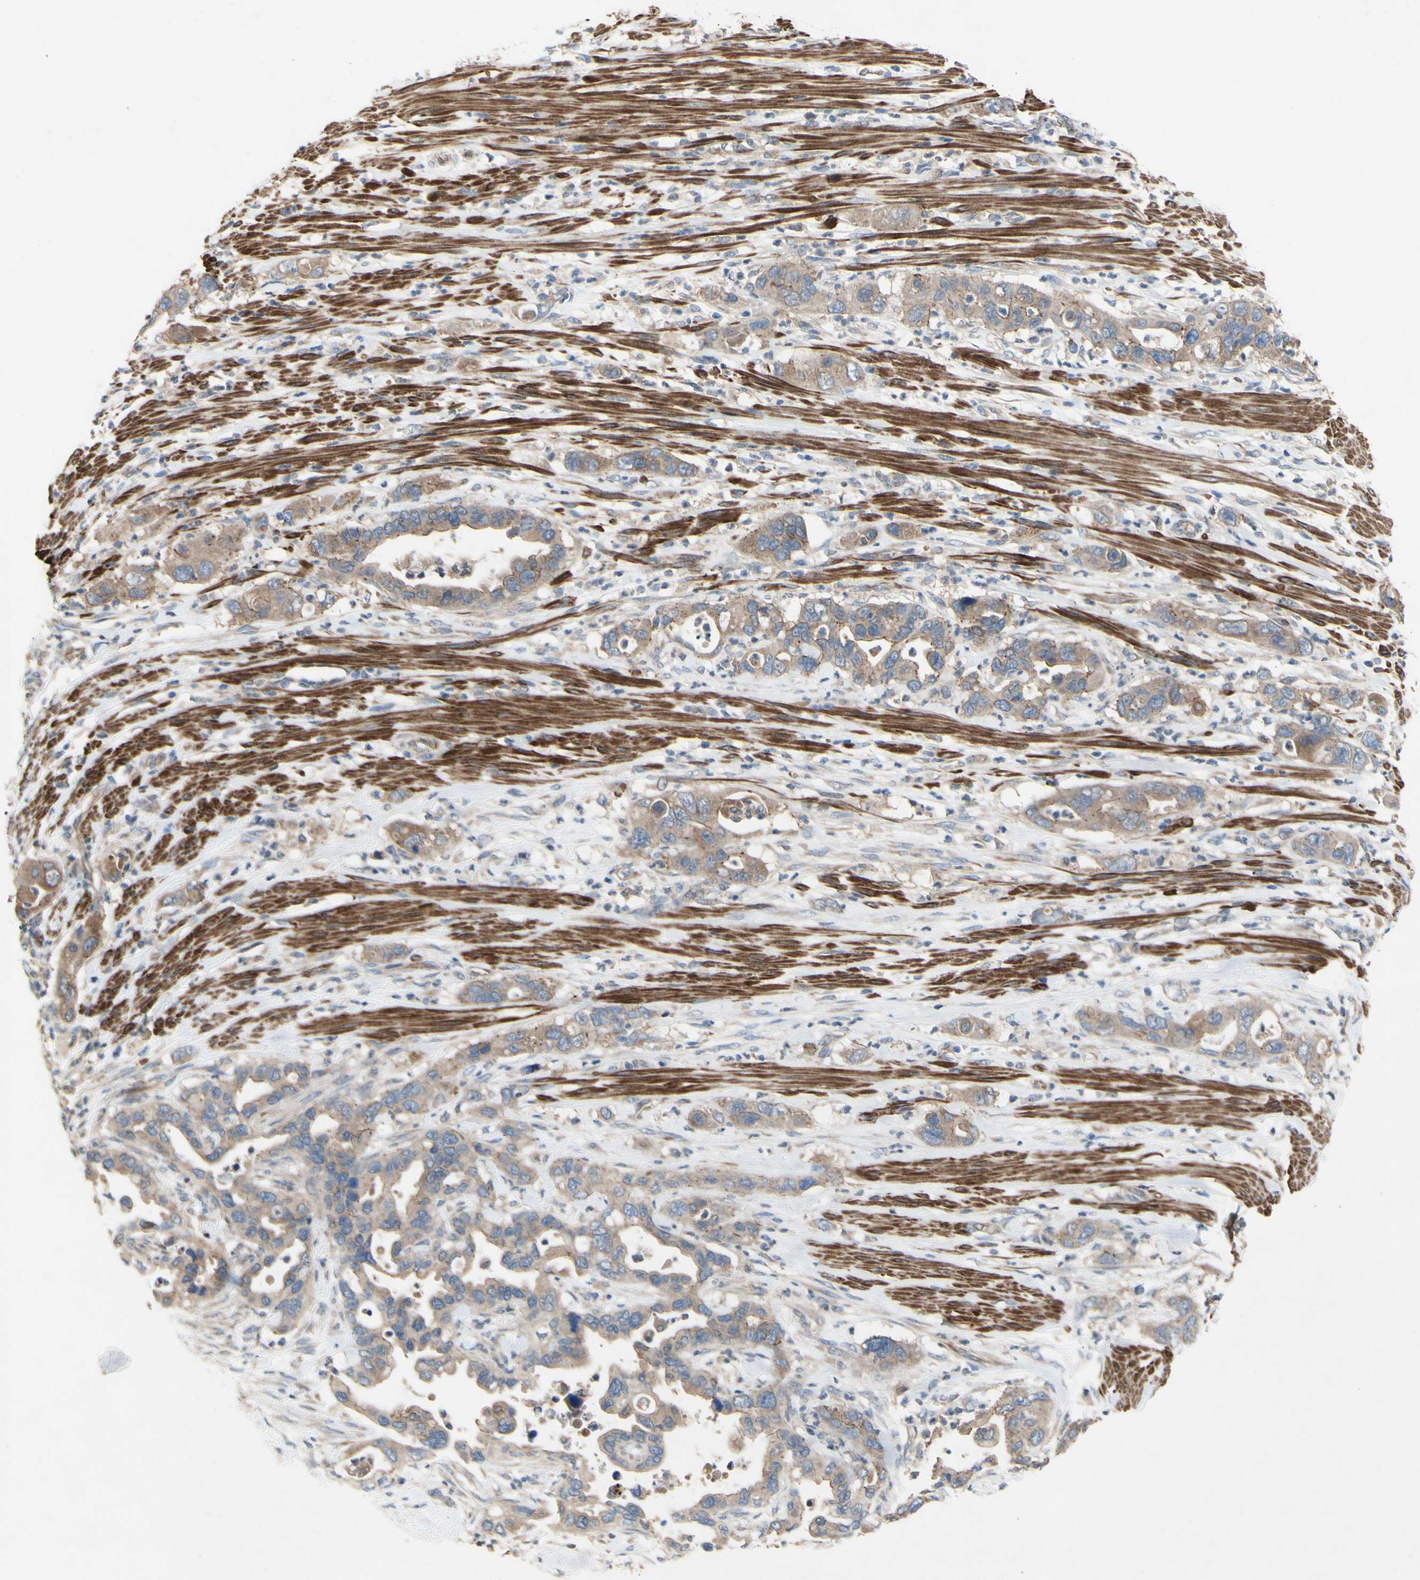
{"staining": {"intensity": "moderate", "quantity": ">75%", "location": "cytoplasmic/membranous"}, "tissue": "pancreatic cancer", "cell_type": "Tumor cells", "image_type": "cancer", "snomed": [{"axis": "morphology", "description": "Adenocarcinoma, NOS"}, {"axis": "topography", "description": "Pancreas"}], "caption": "Pancreatic cancer stained with a protein marker displays moderate staining in tumor cells.", "gene": "PDGFB", "patient": {"sex": "female", "age": 71}}